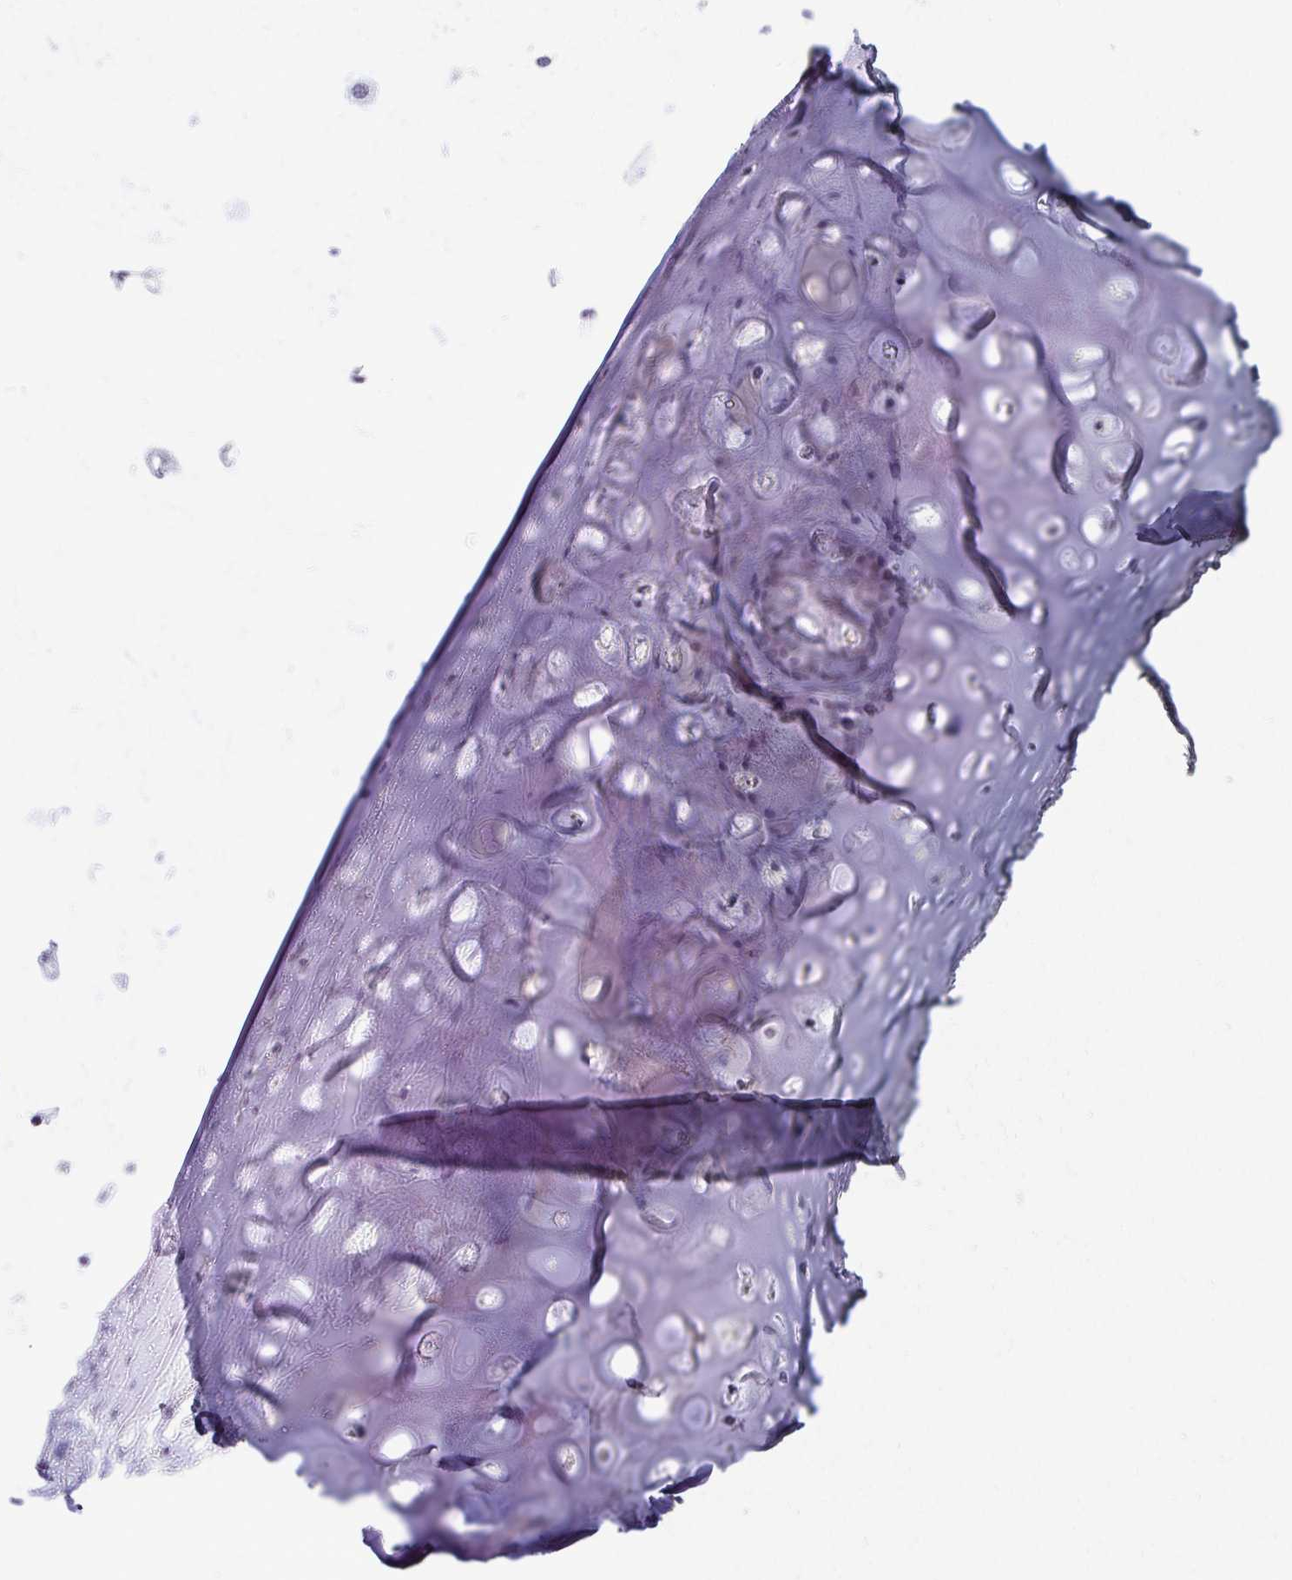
{"staining": {"intensity": "negative", "quantity": "none", "location": "none"}, "tissue": "adipose tissue", "cell_type": "Adipocytes", "image_type": "normal", "snomed": [{"axis": "morphology", "description": "Normal tissue, NOS"}, {"axis": "topography", "description": "Cartilage tissue"}, {"axis": "topography", "description": "Bronchus"}], "caption": "There is no significant staining in adipocytes of adipose tissue.", "gene": "FOXO4", "patient": {"sex": "male", "age": 64}}